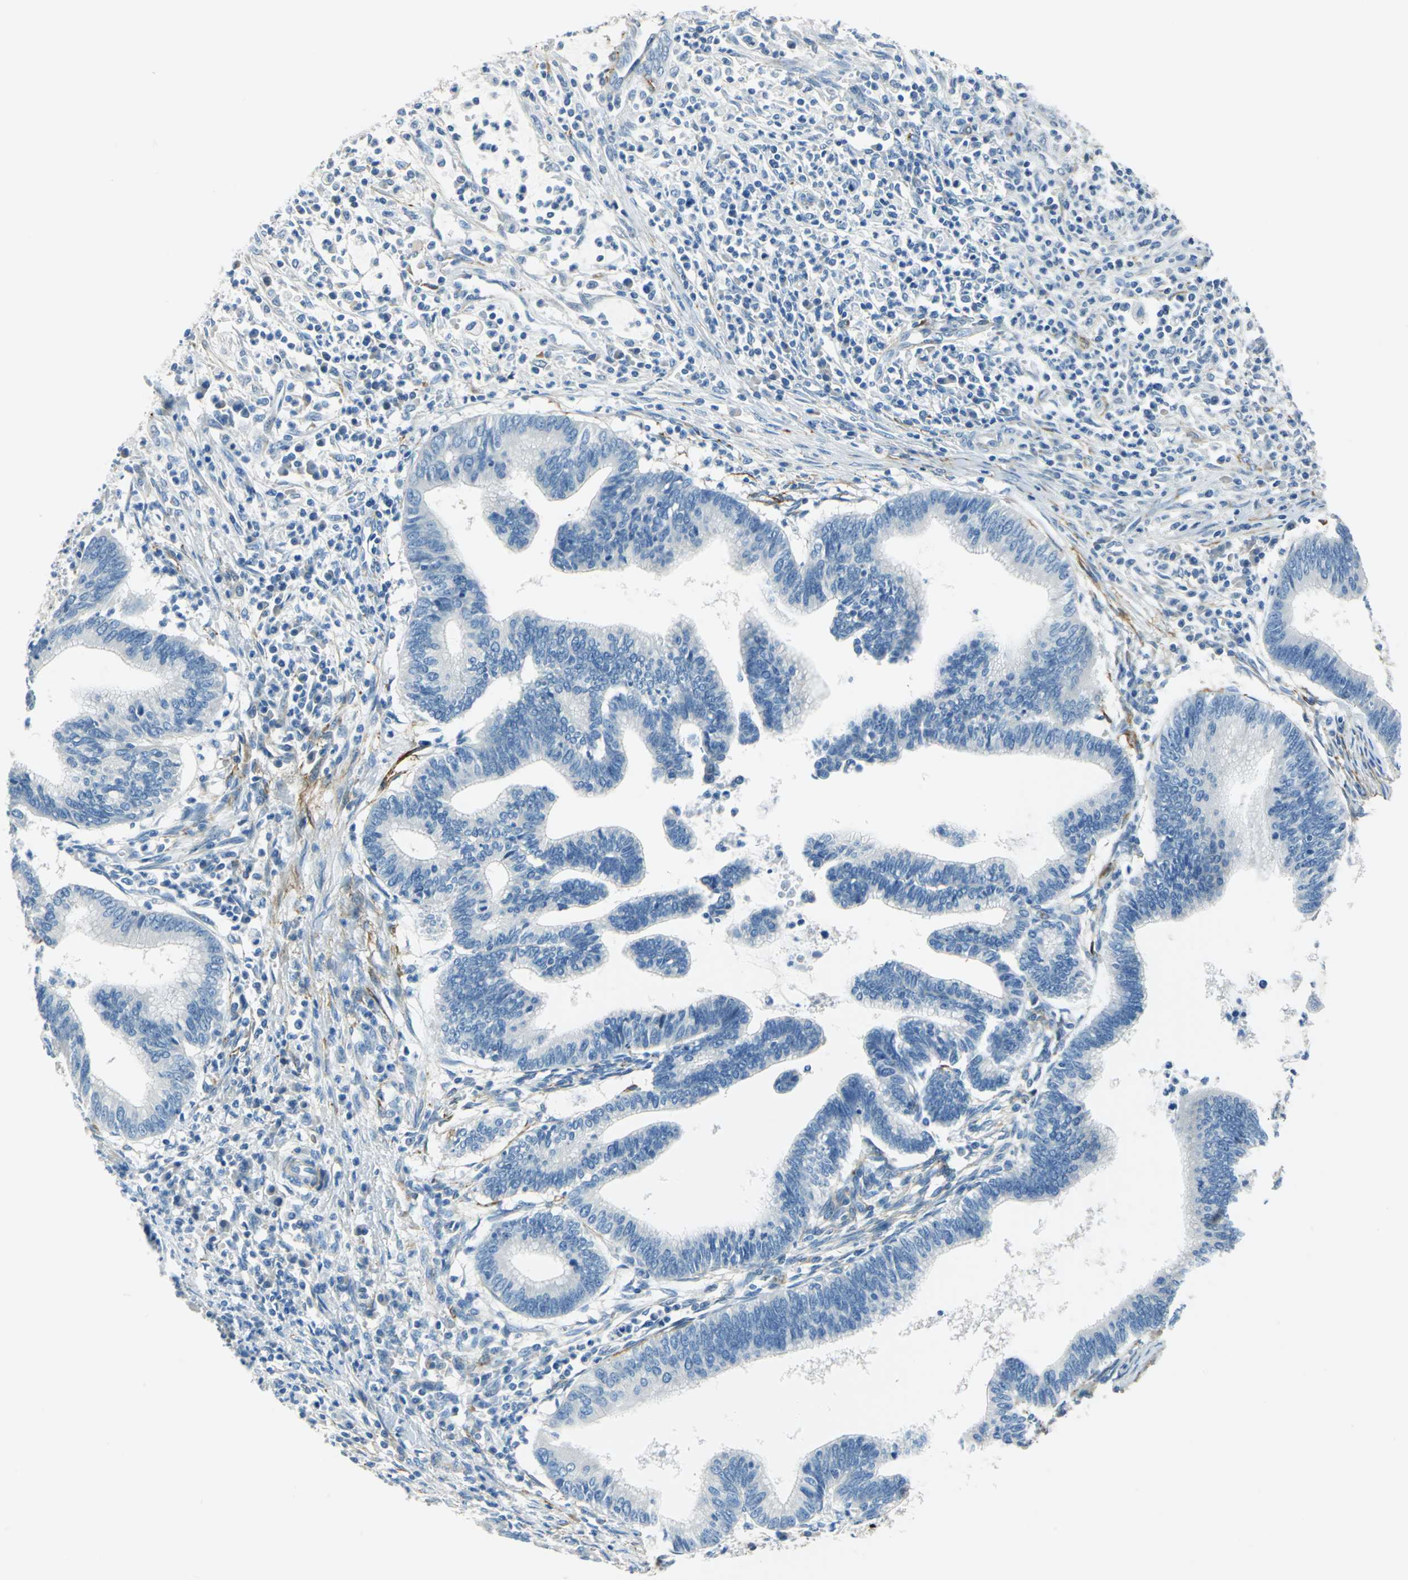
{"staining": {"intensity": "negative", "quantity": "none", "location": "none"}, "tissue": "cervical cancer", "cell_type": "Tumor cells", "image_type": "cancer", "snomed": [{"axis": "morphology", "description": "Adenocarcinoma, NOS"}, {"axis": "topography", "description": "Cervix"}], "caption": "Human adenocarcinoma (cervical) stained for a protein using immunohistochemistry exhibits no positivity in tumor cells.", "gene": "AKAP12", "patient": {"sex": "female", "age": 36}}